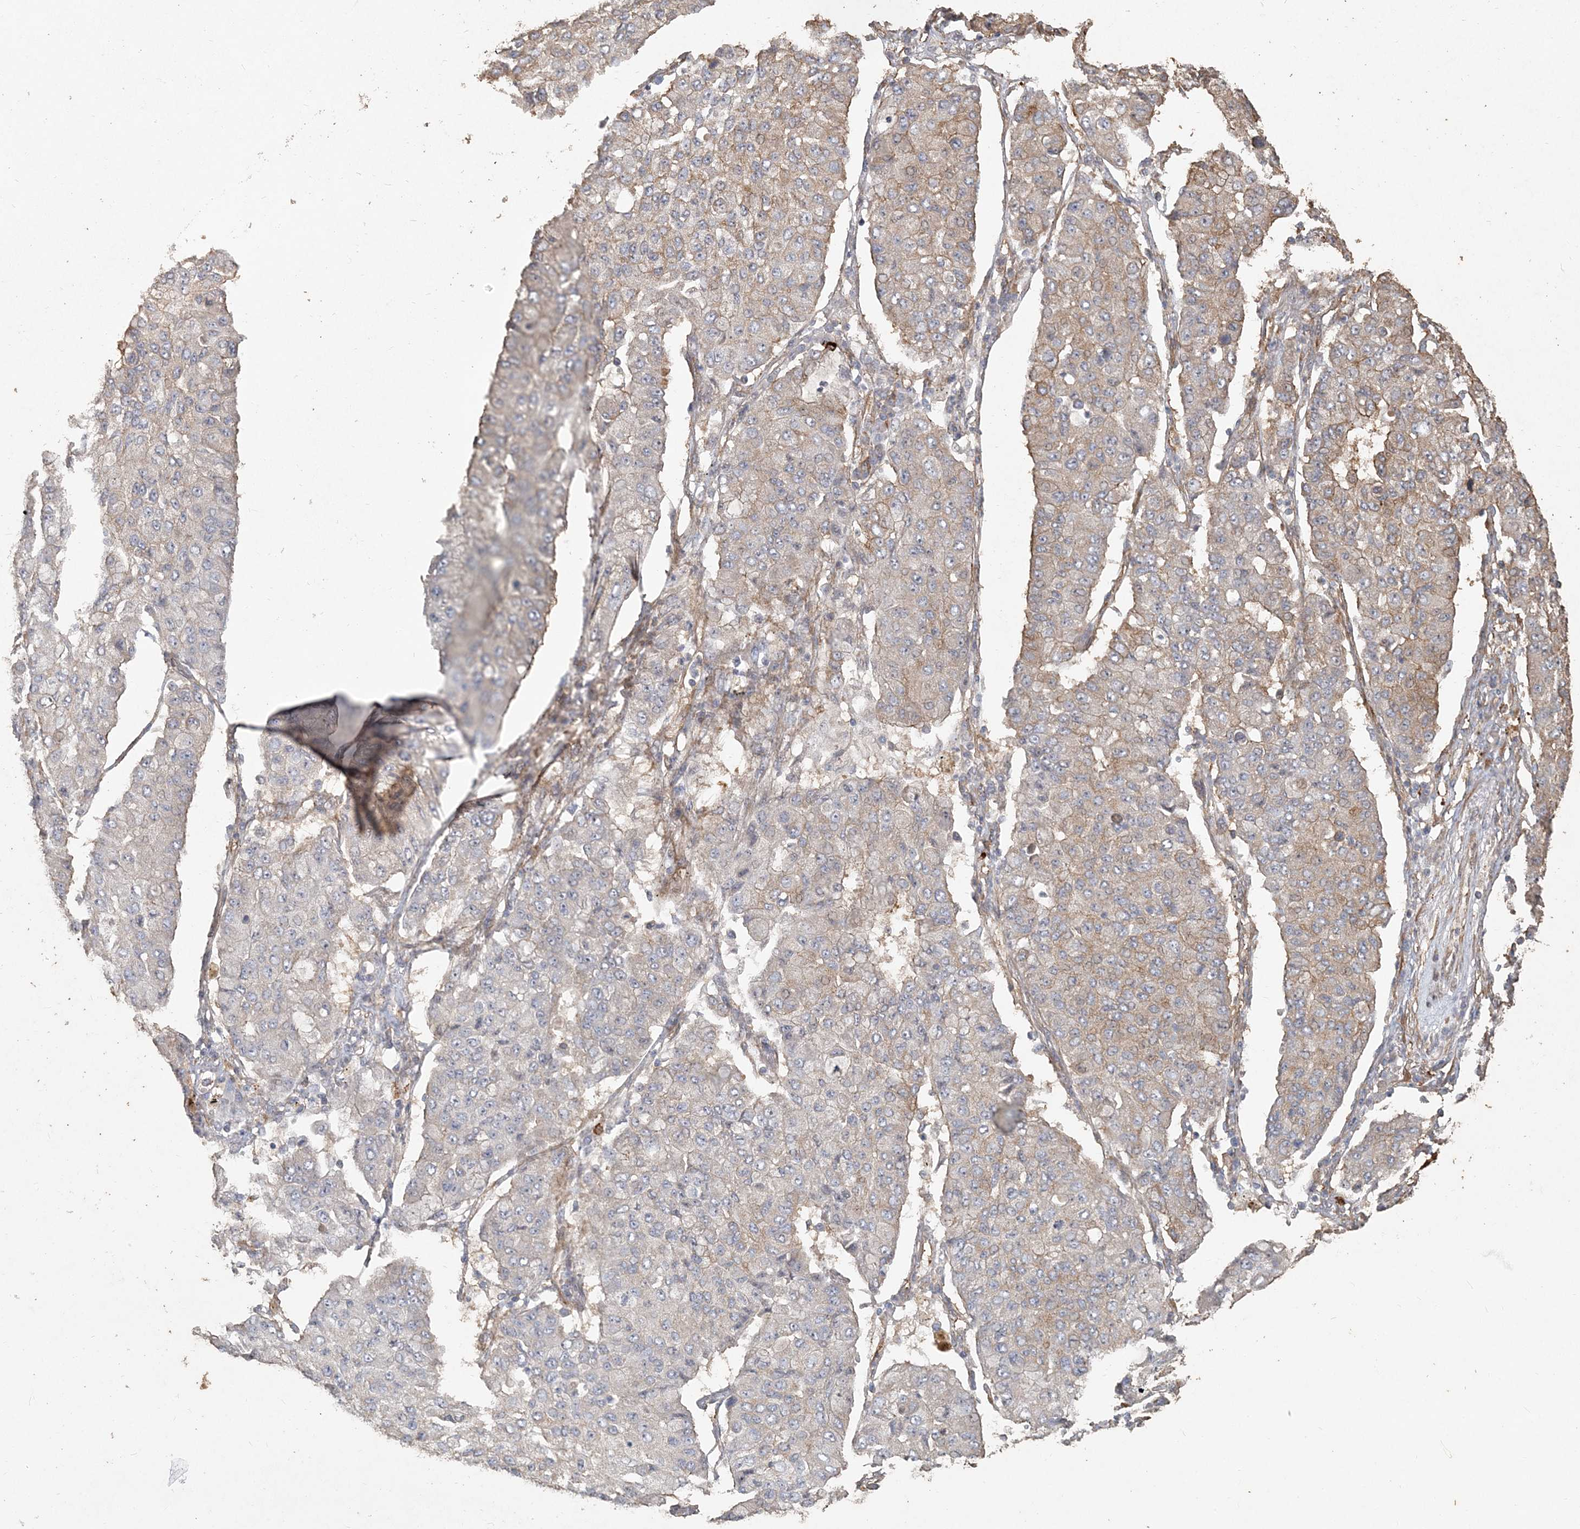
{"staining": {"intensity": "weak", "quantity": "<25%", "location": "cytoplasmic/membranous"}, "tissue": "lung cancer", "cell_type": "Tumor cells", "image_type": "cancer", "snomed": [{"axis": "morphology", "description": "Squamous cell carcinoma, NOS"}, {"axis": "topography", "description": "Lung"}], "caption": "This is an IHC photomicrograph of squamous cell carcinoma (lung). There is no positivity in tumor cells.", "gene": "RNF145", "patient": {"sex": "male", "age": 74}}